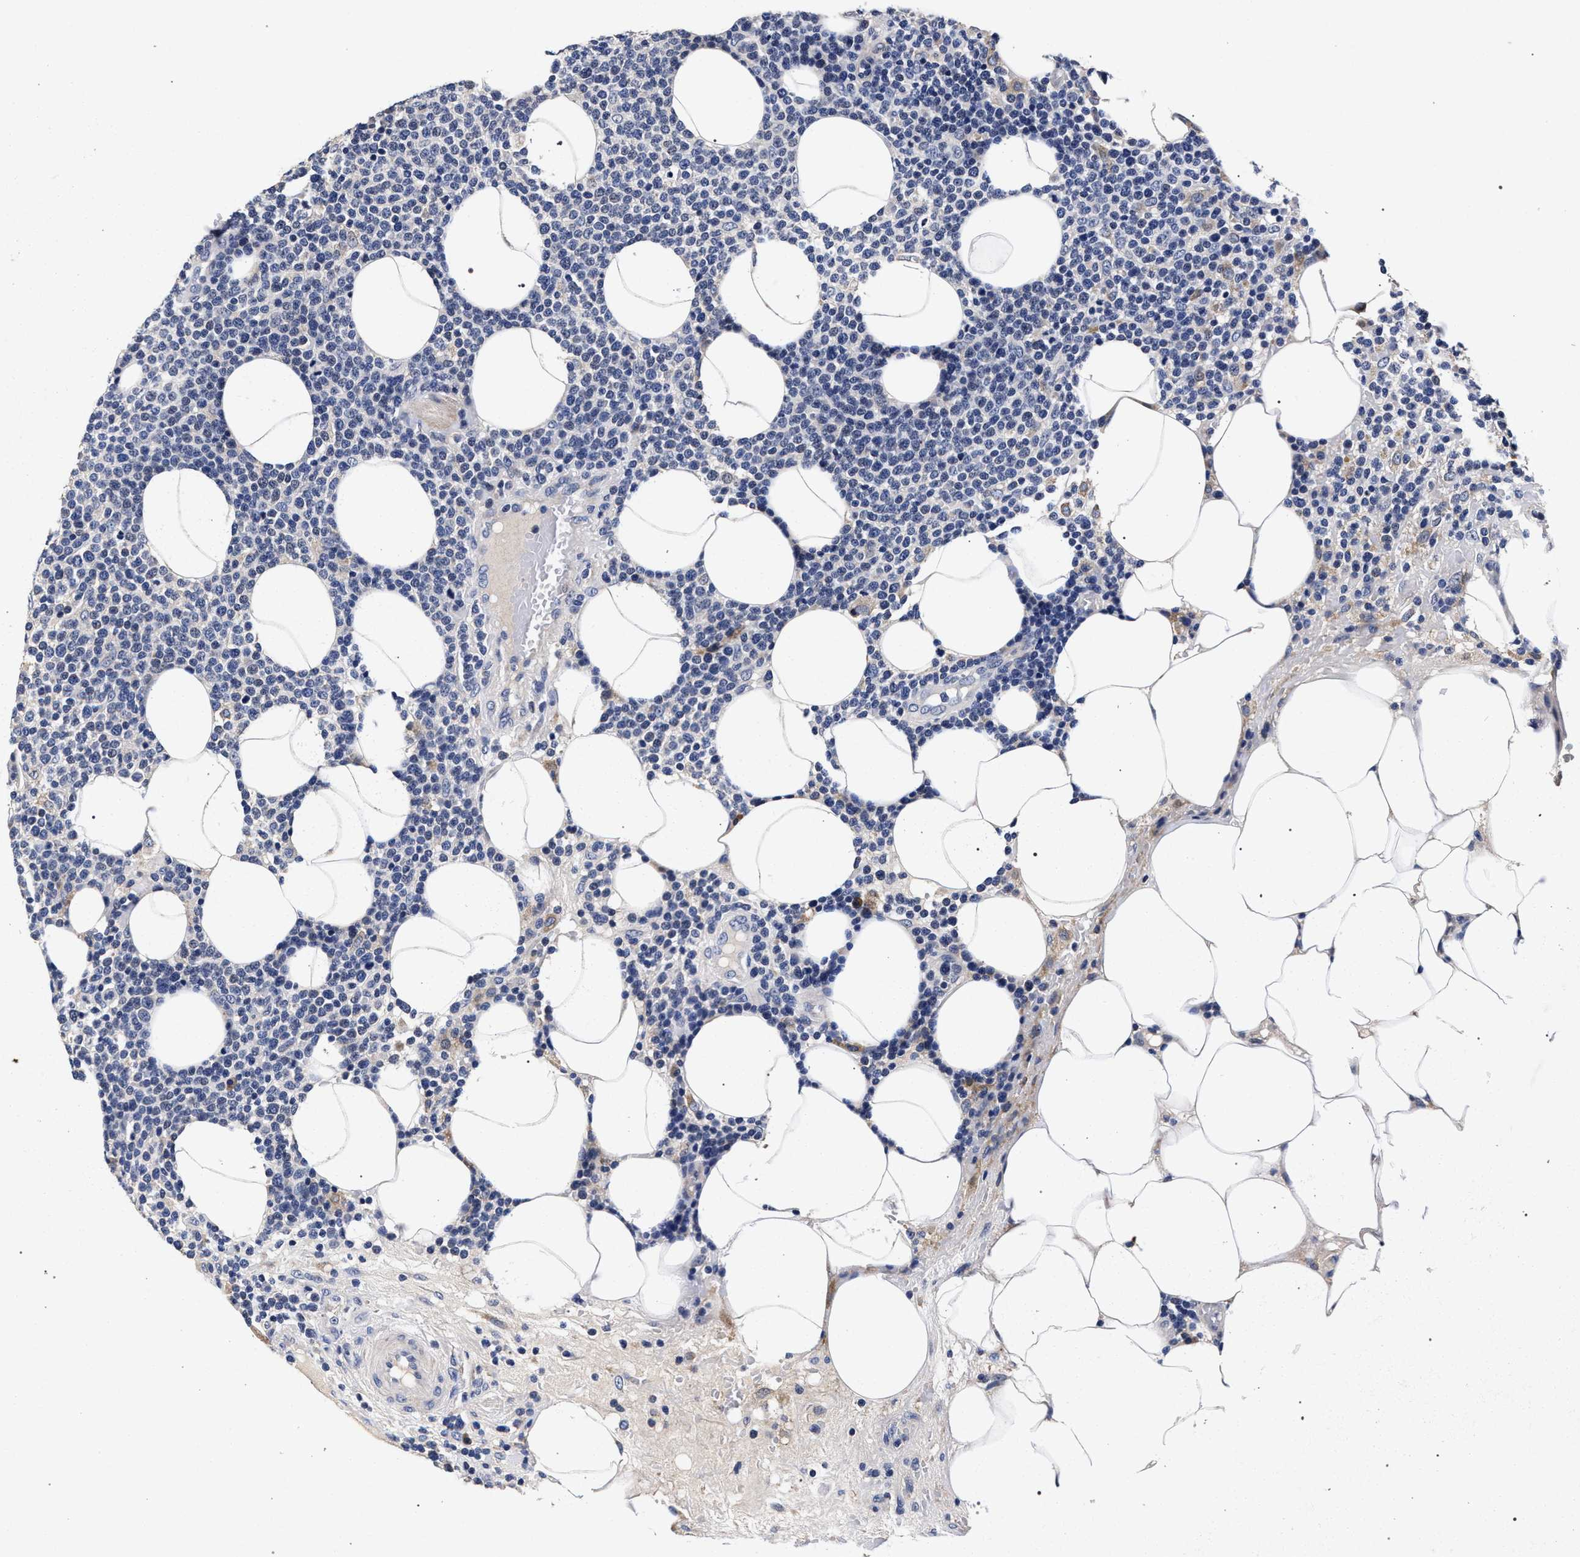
{"staining": {"intensity": "negative", "quantity": "none", "location": "none"}, "tissue": "lymphoma", "cell_type": "Tumor cells", "image_type": "cancer", "snomed": [{"axis": "morphology", "description": "Malignant lymphoma, non-Hodgkin's type, High grade"}, {"axis": "topography", "description": "Lymph node"}], "caption": "IHC micrograph of human high-grade malignant lymphoma, non-Hodgkin's type stained for a protein (brown), which reveals no positivity in tumor cells. (DAB immunohistochemistry with hematoxylin counter stain).", "gene": "CFAP95", "patient": {"sex": "male", "age": 61}}